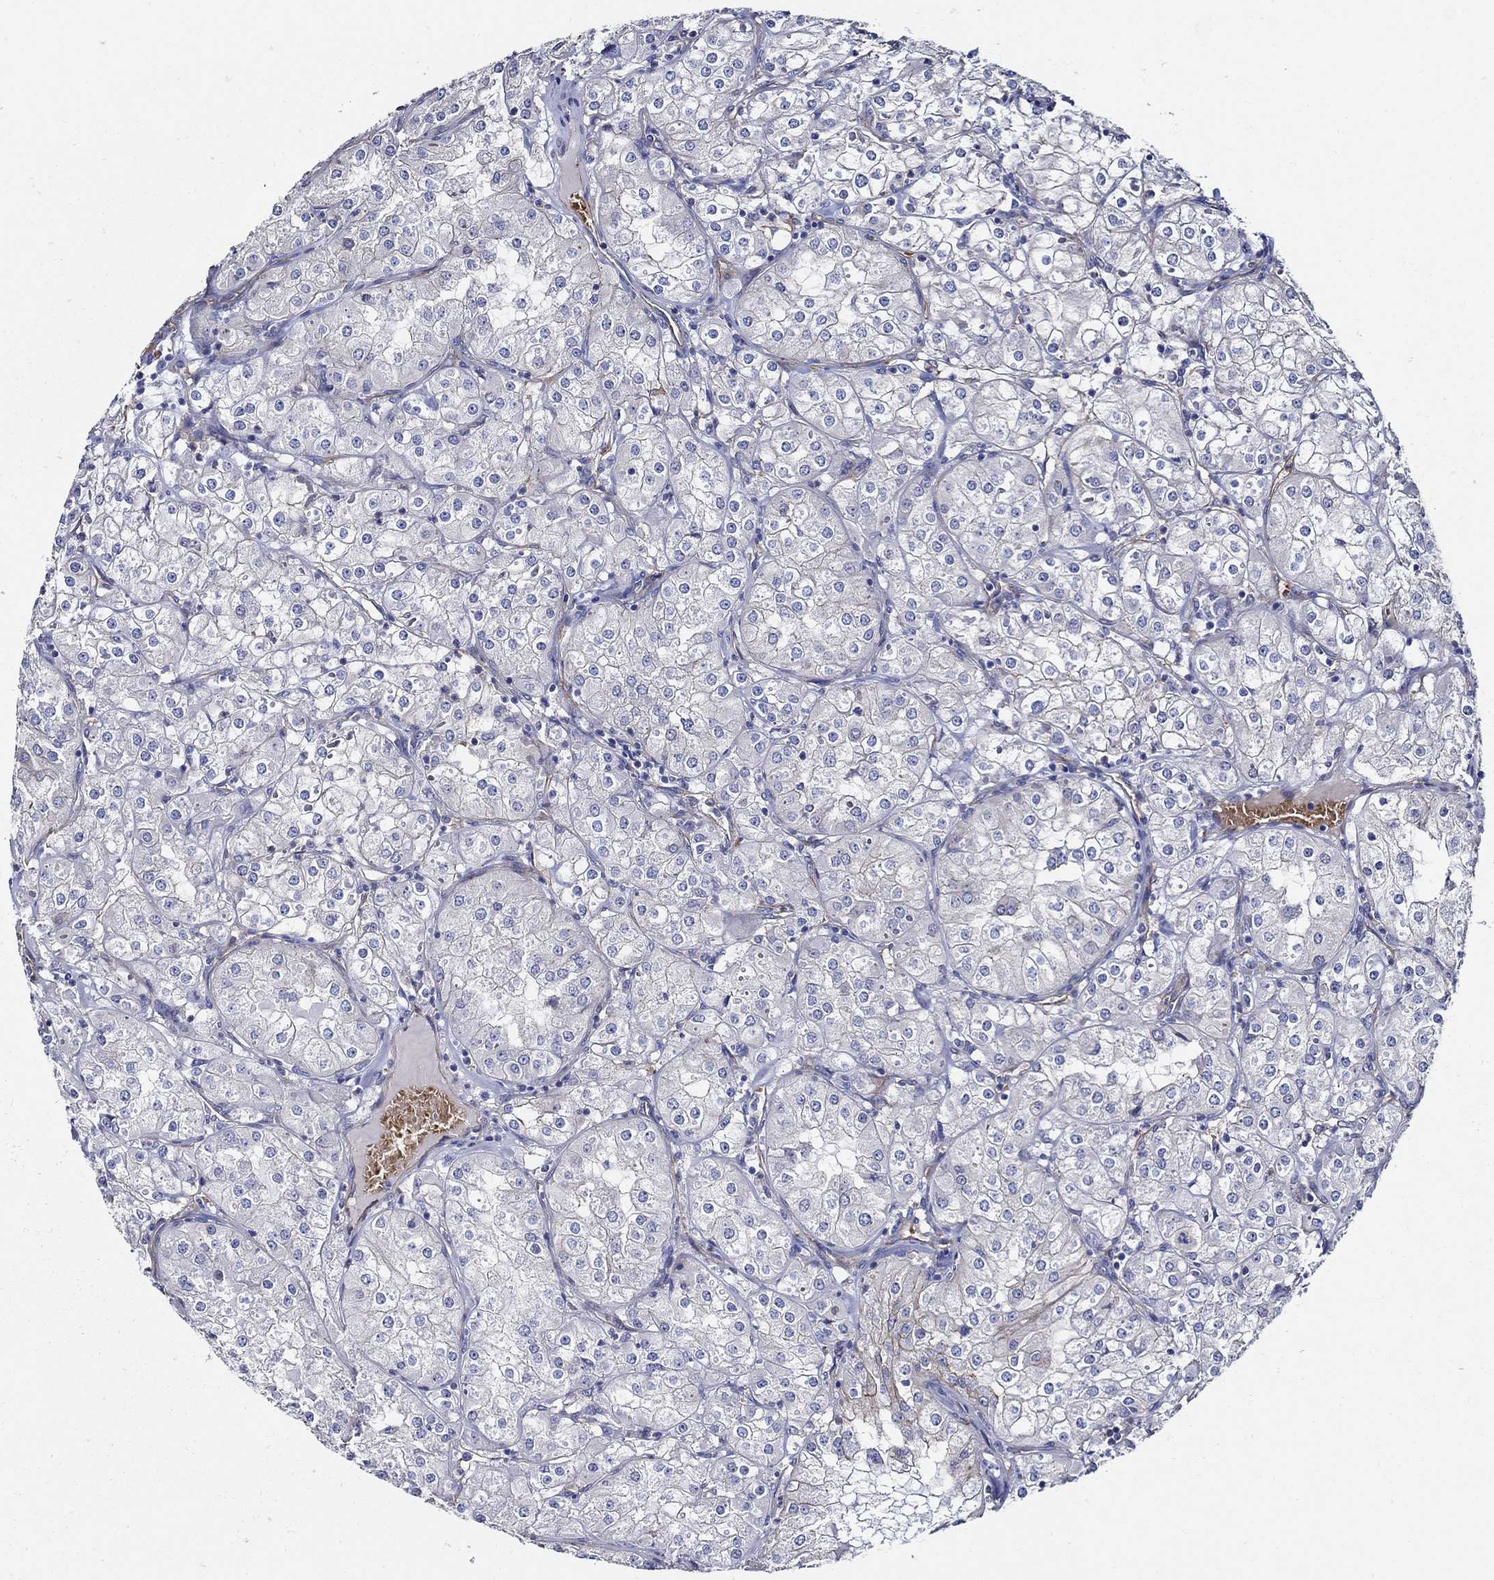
{"staining": {"intensity": "moderate", "quantity": "25%-75%", "location": "cytoplasmic/membranous"}, "tissue": "renal cancer", "cell_type": "Tumor cells", "image_type": "cancer", "snomed": [{"axis": "morphology", "description": "Adenocarcinoma, NOS"}, {"axis": "topography", "description": "Kidney"}], "caption": "Approximately 25%-75% of tumor cells in human renal cancer (adenocarcinoma) exhibit moderate cytoplasmic/membranous protein positivity as visualized by brown immunohistochemical staining.", "gene": "APBB3", "patient": {"sex": "male", "age": 77}}